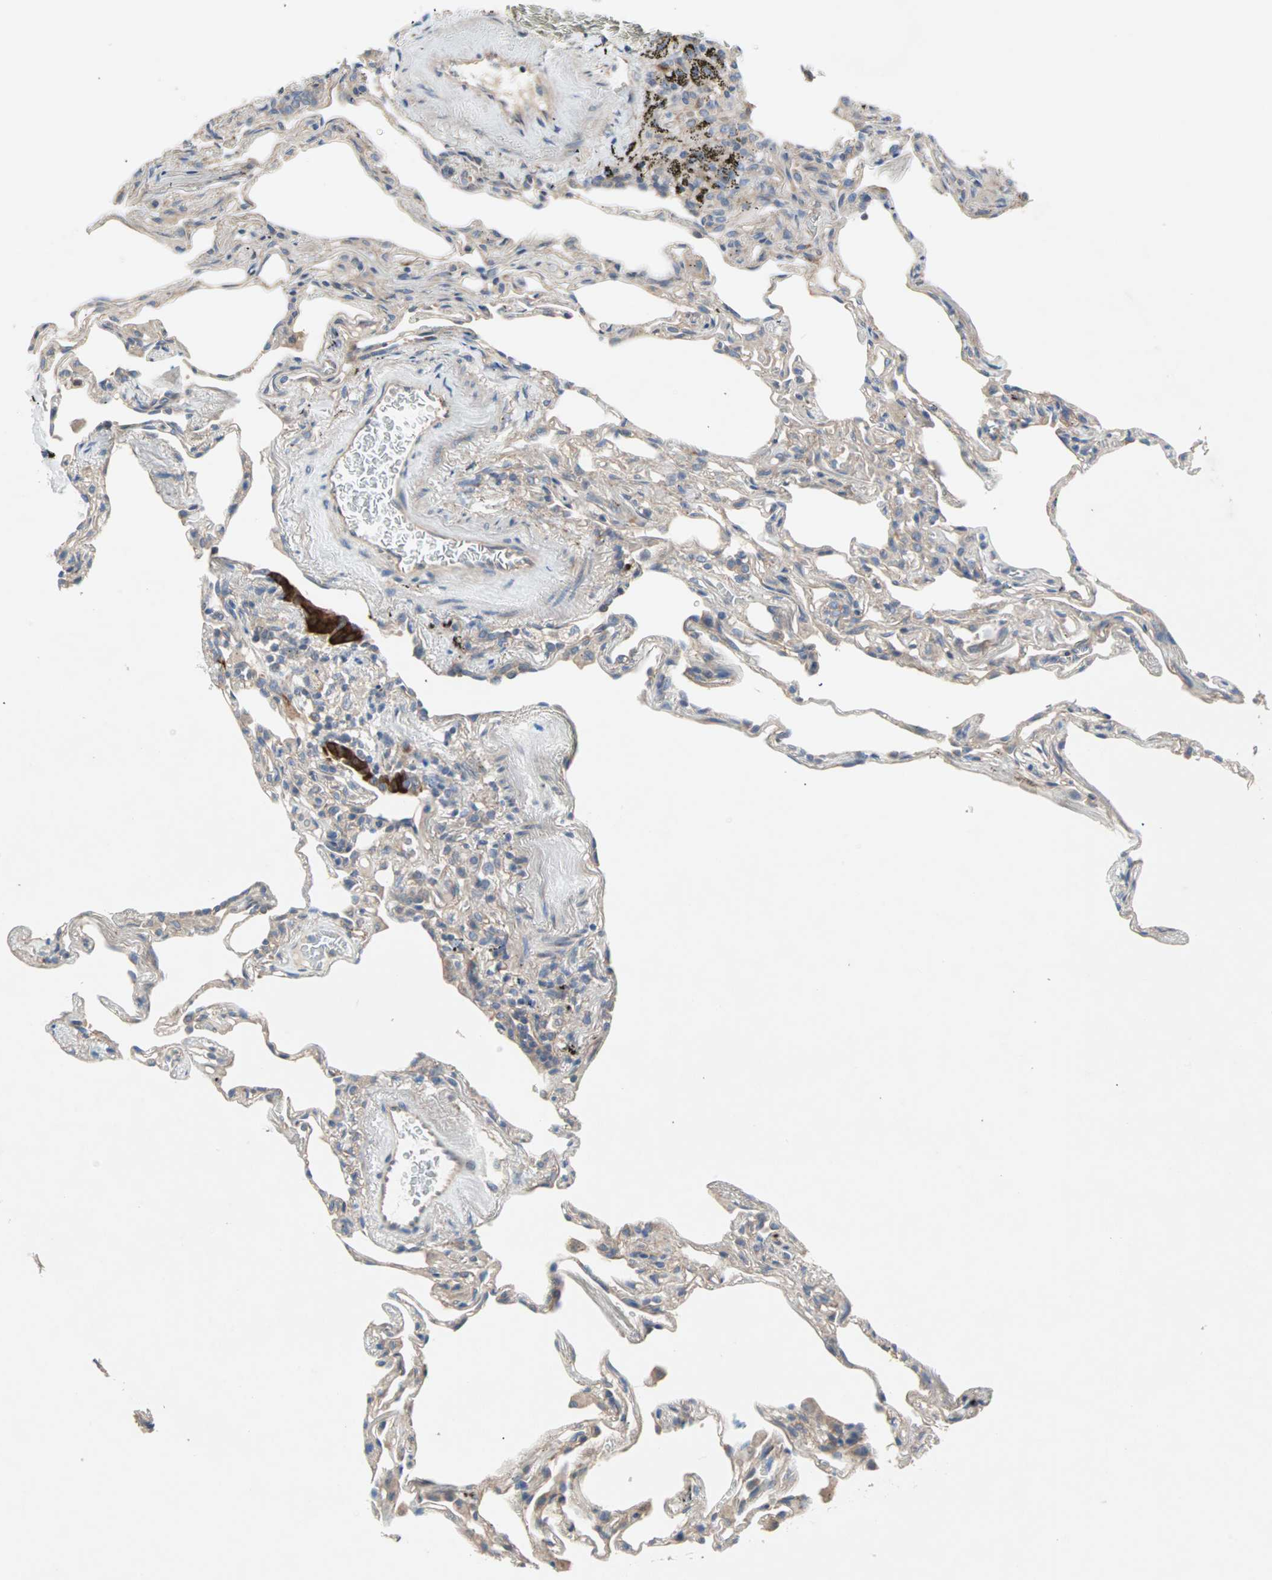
{"staining": {"intensity": "weak", "quantity": "<25%", "location": "cytoplasmic/membranous"}, "tissue": "lung", "cell_type": "Alveolar cells", "image_type": "normal", "snomed": [{"axis": "morphology", "description": "Normal tissue, NOS"}, {"axis": "morphology", "description": "Inflammation, NOS"}, {"axis": "topography", "description": "Lung"}], "caption": "This photomicrograph is of benign lung stained with IHC to label a protein in brown with the nuclei are counter-stained blue. There is no staining in alveolar cells.", "gene": "PDE8A", "patient": {"sex": "male", "age": 69}}